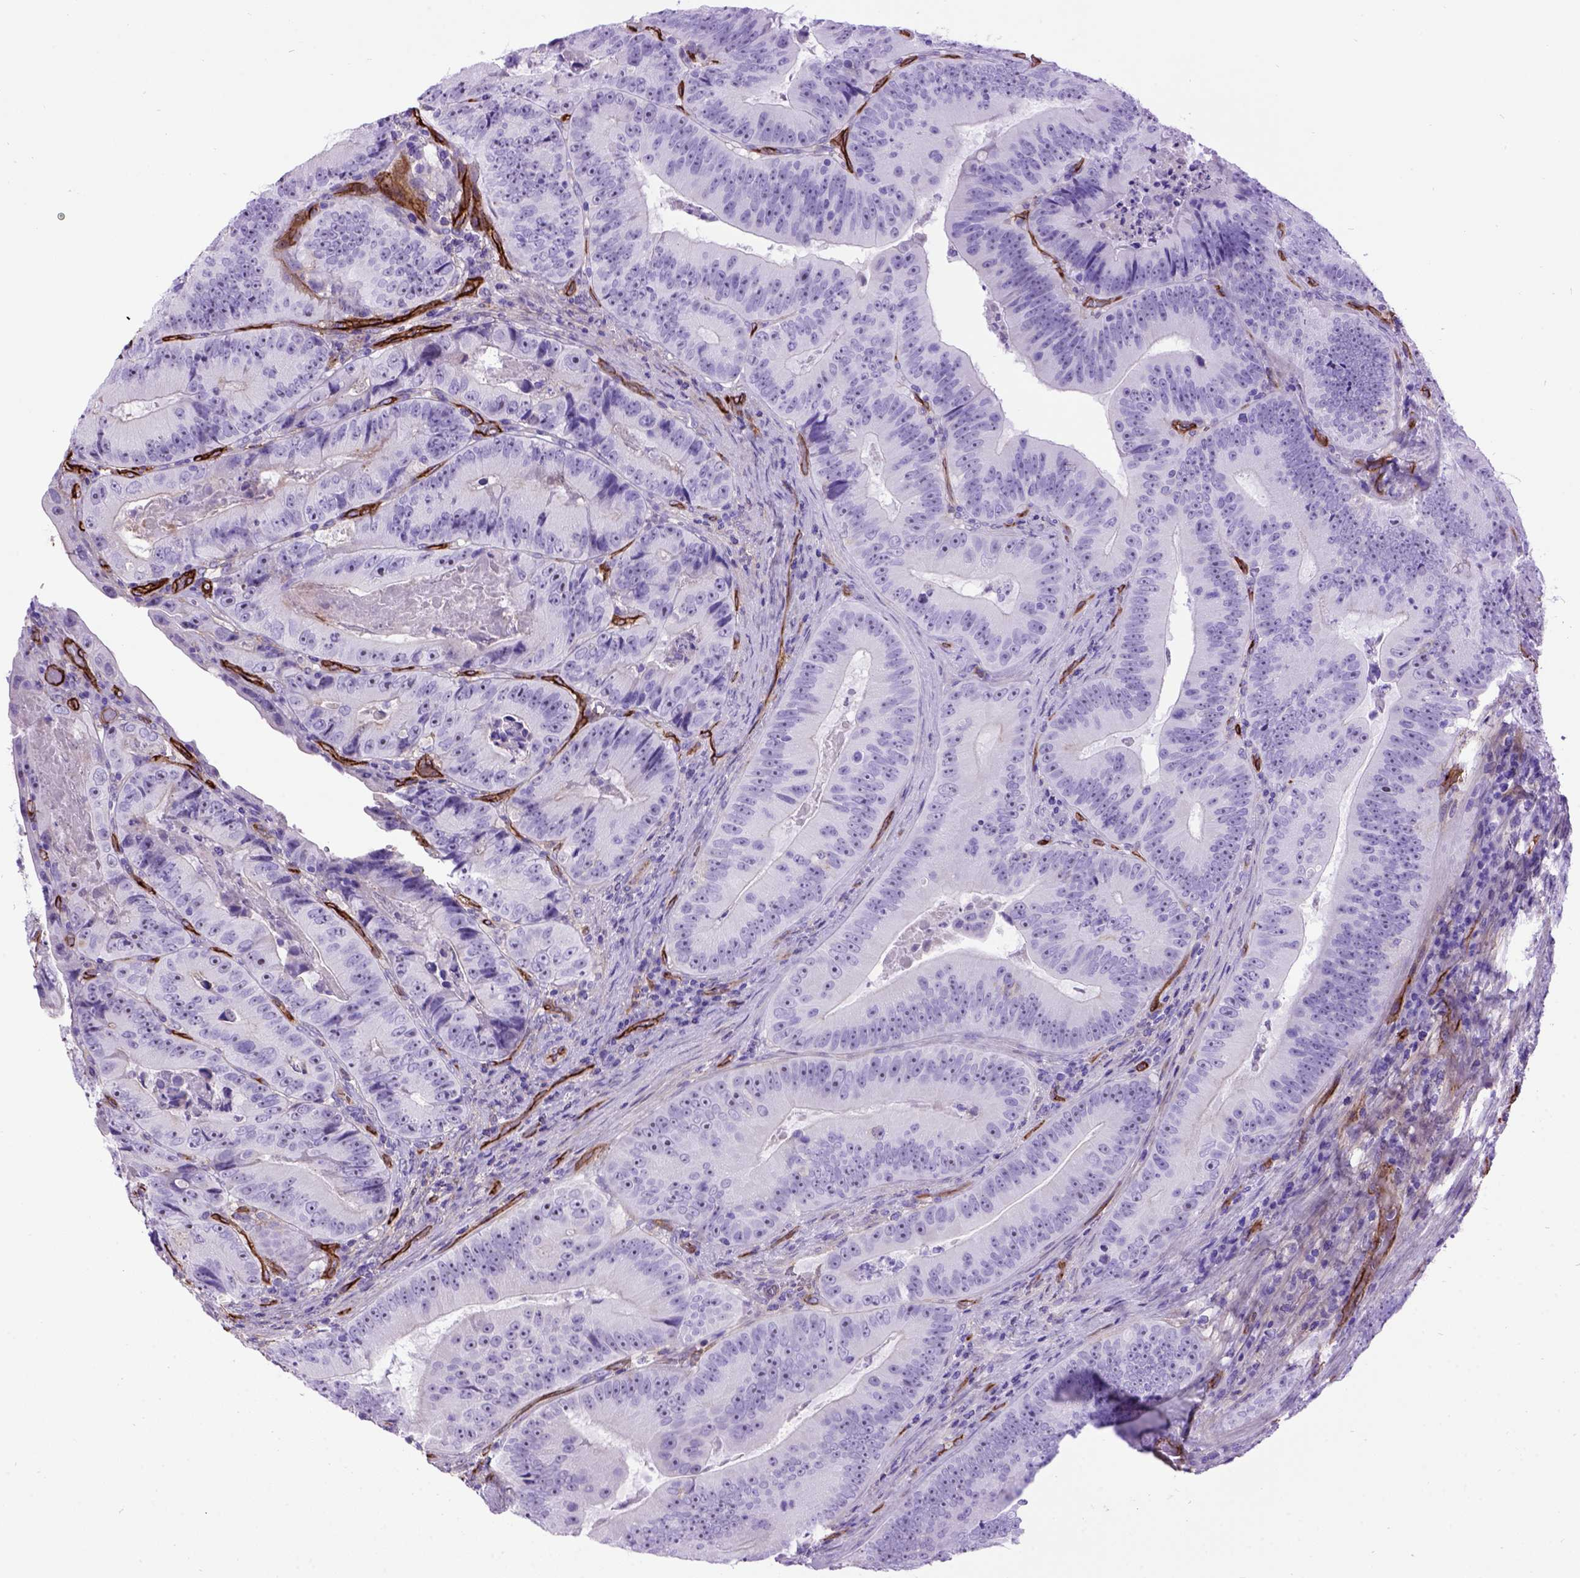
{"staining": {"intensity": "negative", "quantity": "none", "location": "none"}, "tissue": "colorectal cancer", "cell_type": "Tumor cells", "image_type": "cancer", "snomed": [{"axis": "morphology", "description": "Adenocarcinoma, NOS"}, {"axis": "topography", "description": "Colon"}], "caption": "Image shows no significant protein expression in tumor cells of colorectal cancer.", "gene": "ENG", "patient": {"sex": "female", "age": 86}}